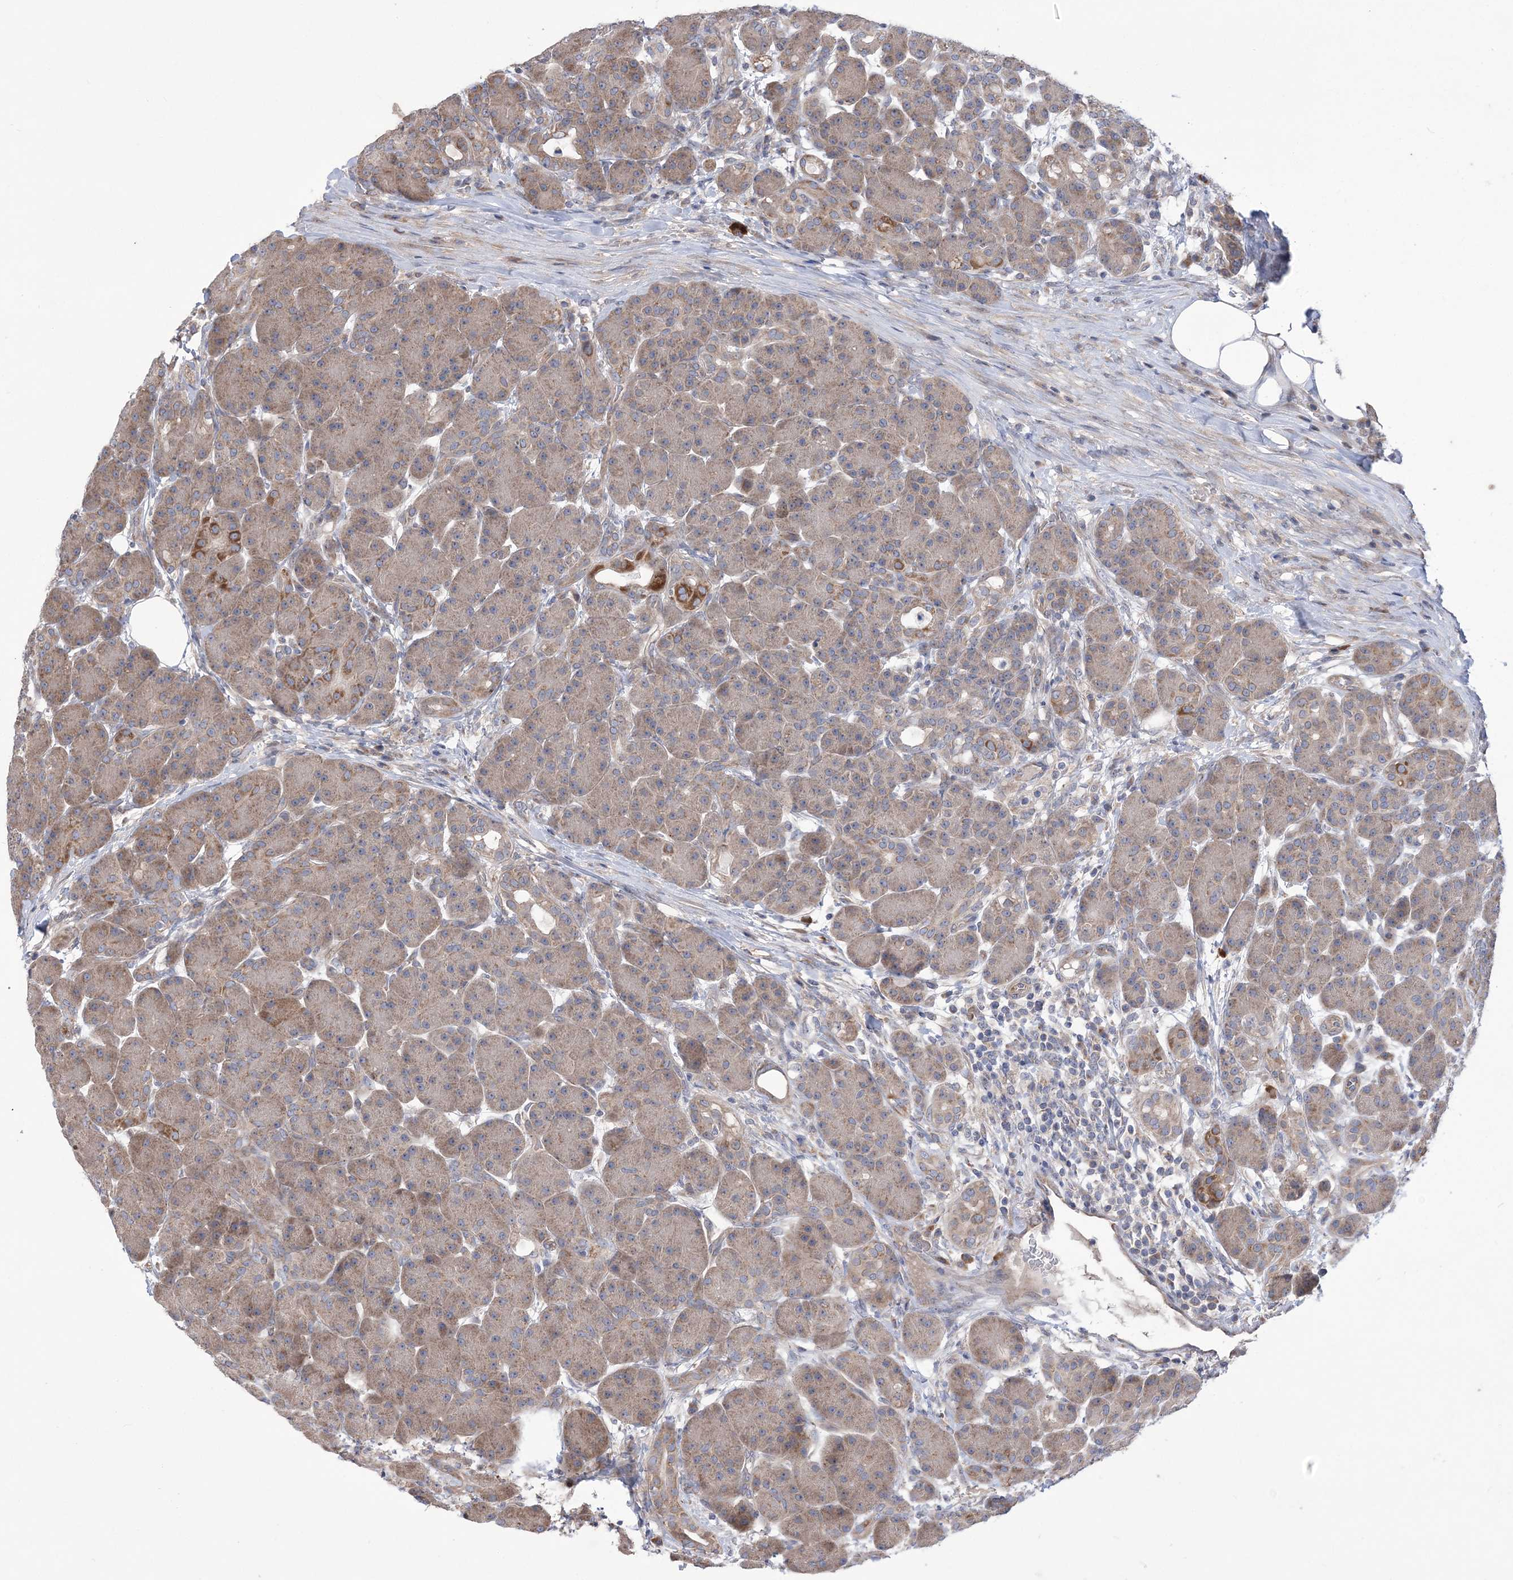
{"staining": {"intensity": "moderate", "quantity": "<25%", "location": "cytoplasmic/membranous"}, "tissue": "pancreas", "cell_type": "Exocrine glandular cells", "image_type": "normal", "snomed": [{"axis": "morphology", "description": "Normal tissue, NOS"}, {"axis": "topography", "description": "Pancreas"}], "caption": "Immunohistochemical staining of normal pancreas shows moderate cytoplasmic/membranous protein positivity in about <25% of exocrine glandular cells. The staining is performed using DAB brown chromogen to label protein expression. The nuclei are counter-stained blue using hematoxylin.", "gene": "MTRF1L", "patient": {"sex": "male", "age": 63}}